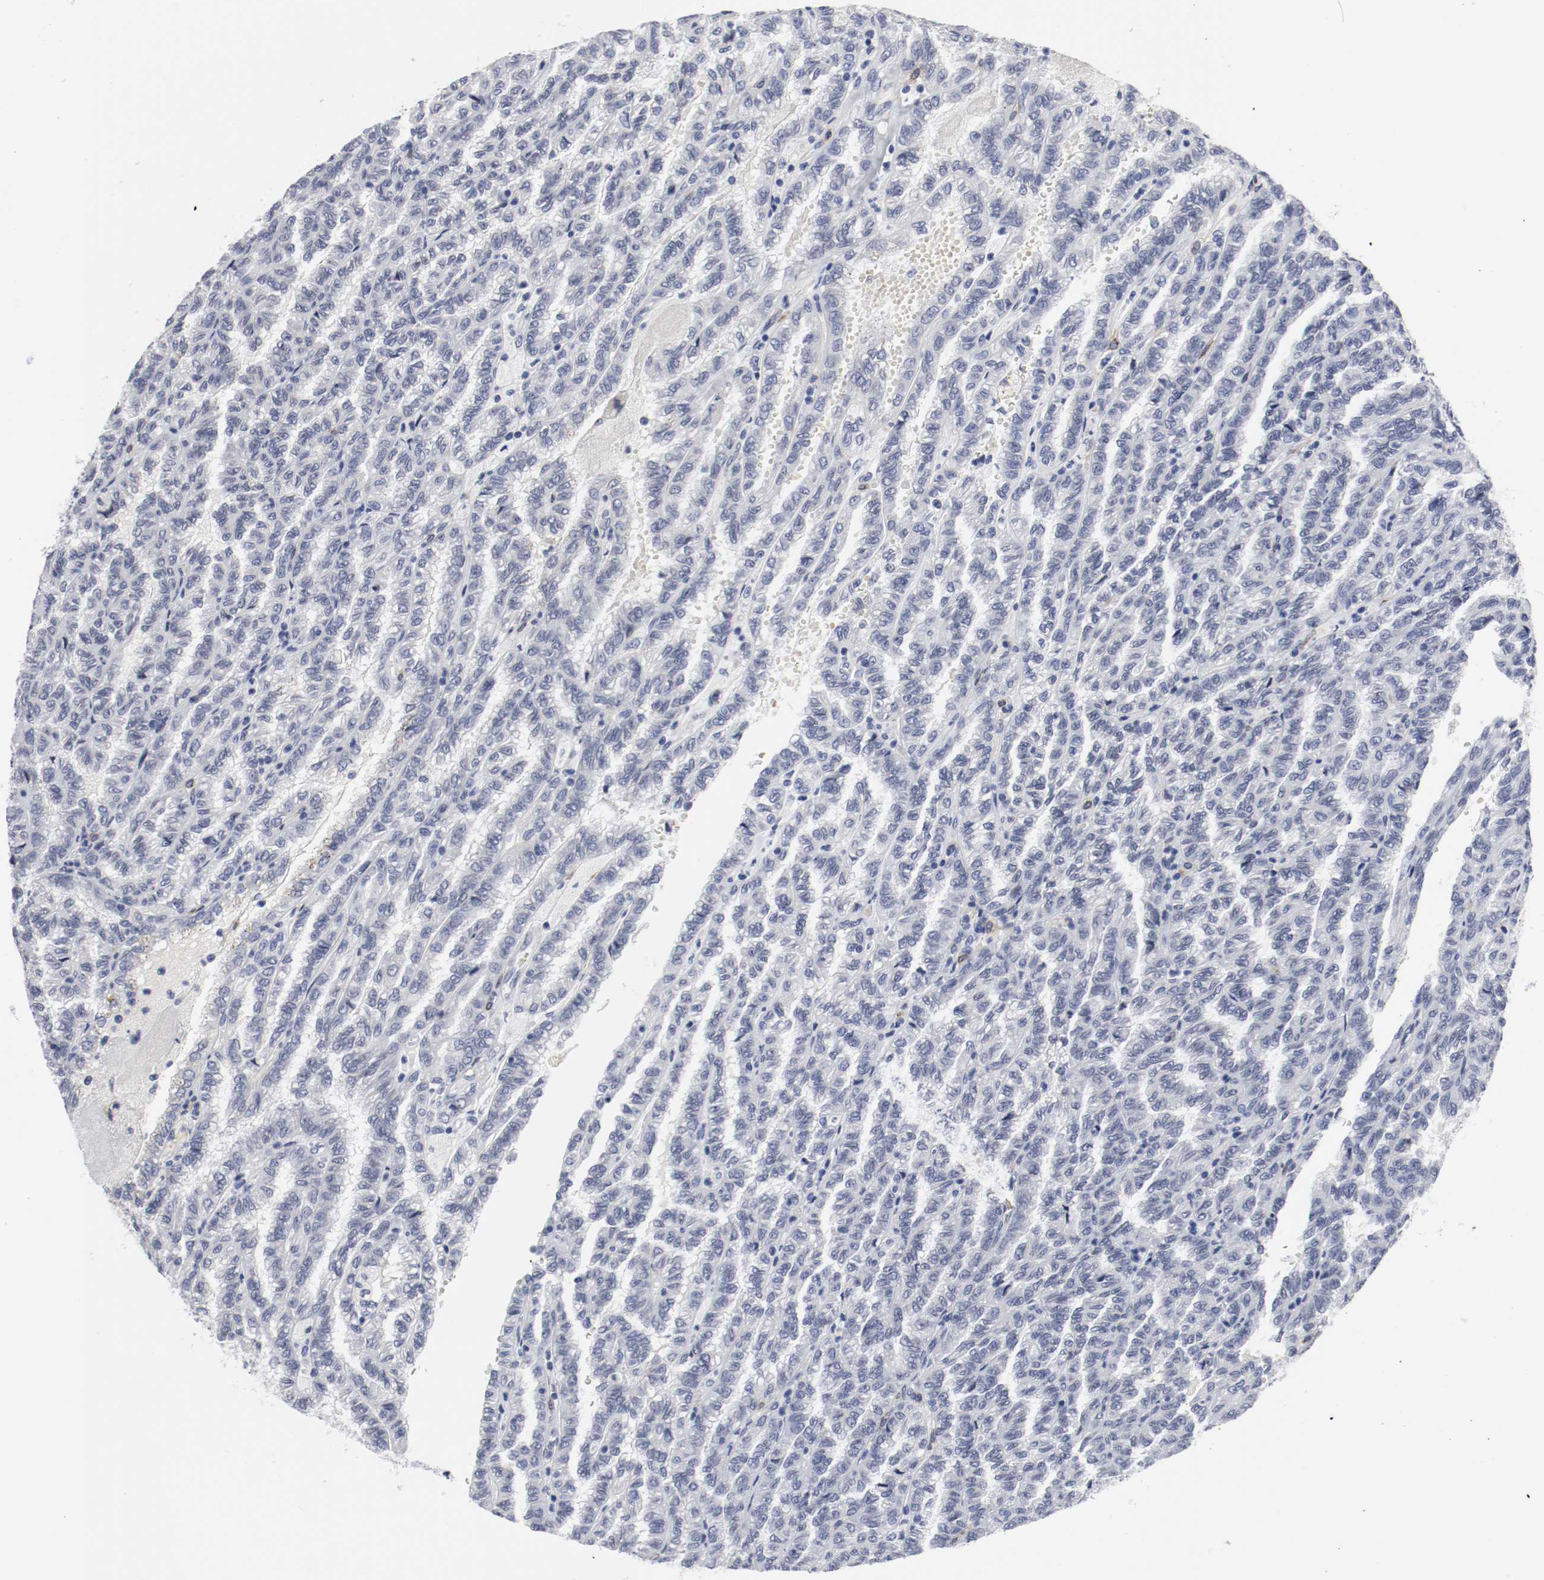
{"staining": {"intensity": "negative", "quantity": "none", "location": "none"}, "tissue": "renal cancer", "cell_type": "Tumor cells", "image_type": "cancer", "snomed": [{"axis": "morphology", "description": "Inflammation, NOS"}, {"axis": "morphology", "description": "Adenocarcinoma, NOS"}, {"axis": "topography", "description": "Kidney"}], "caption": "Image shows no protein expression in tumor cells of renal cancer tissue.", "gene": "KIT", "patient": {"sex": "male", "age": 68}}